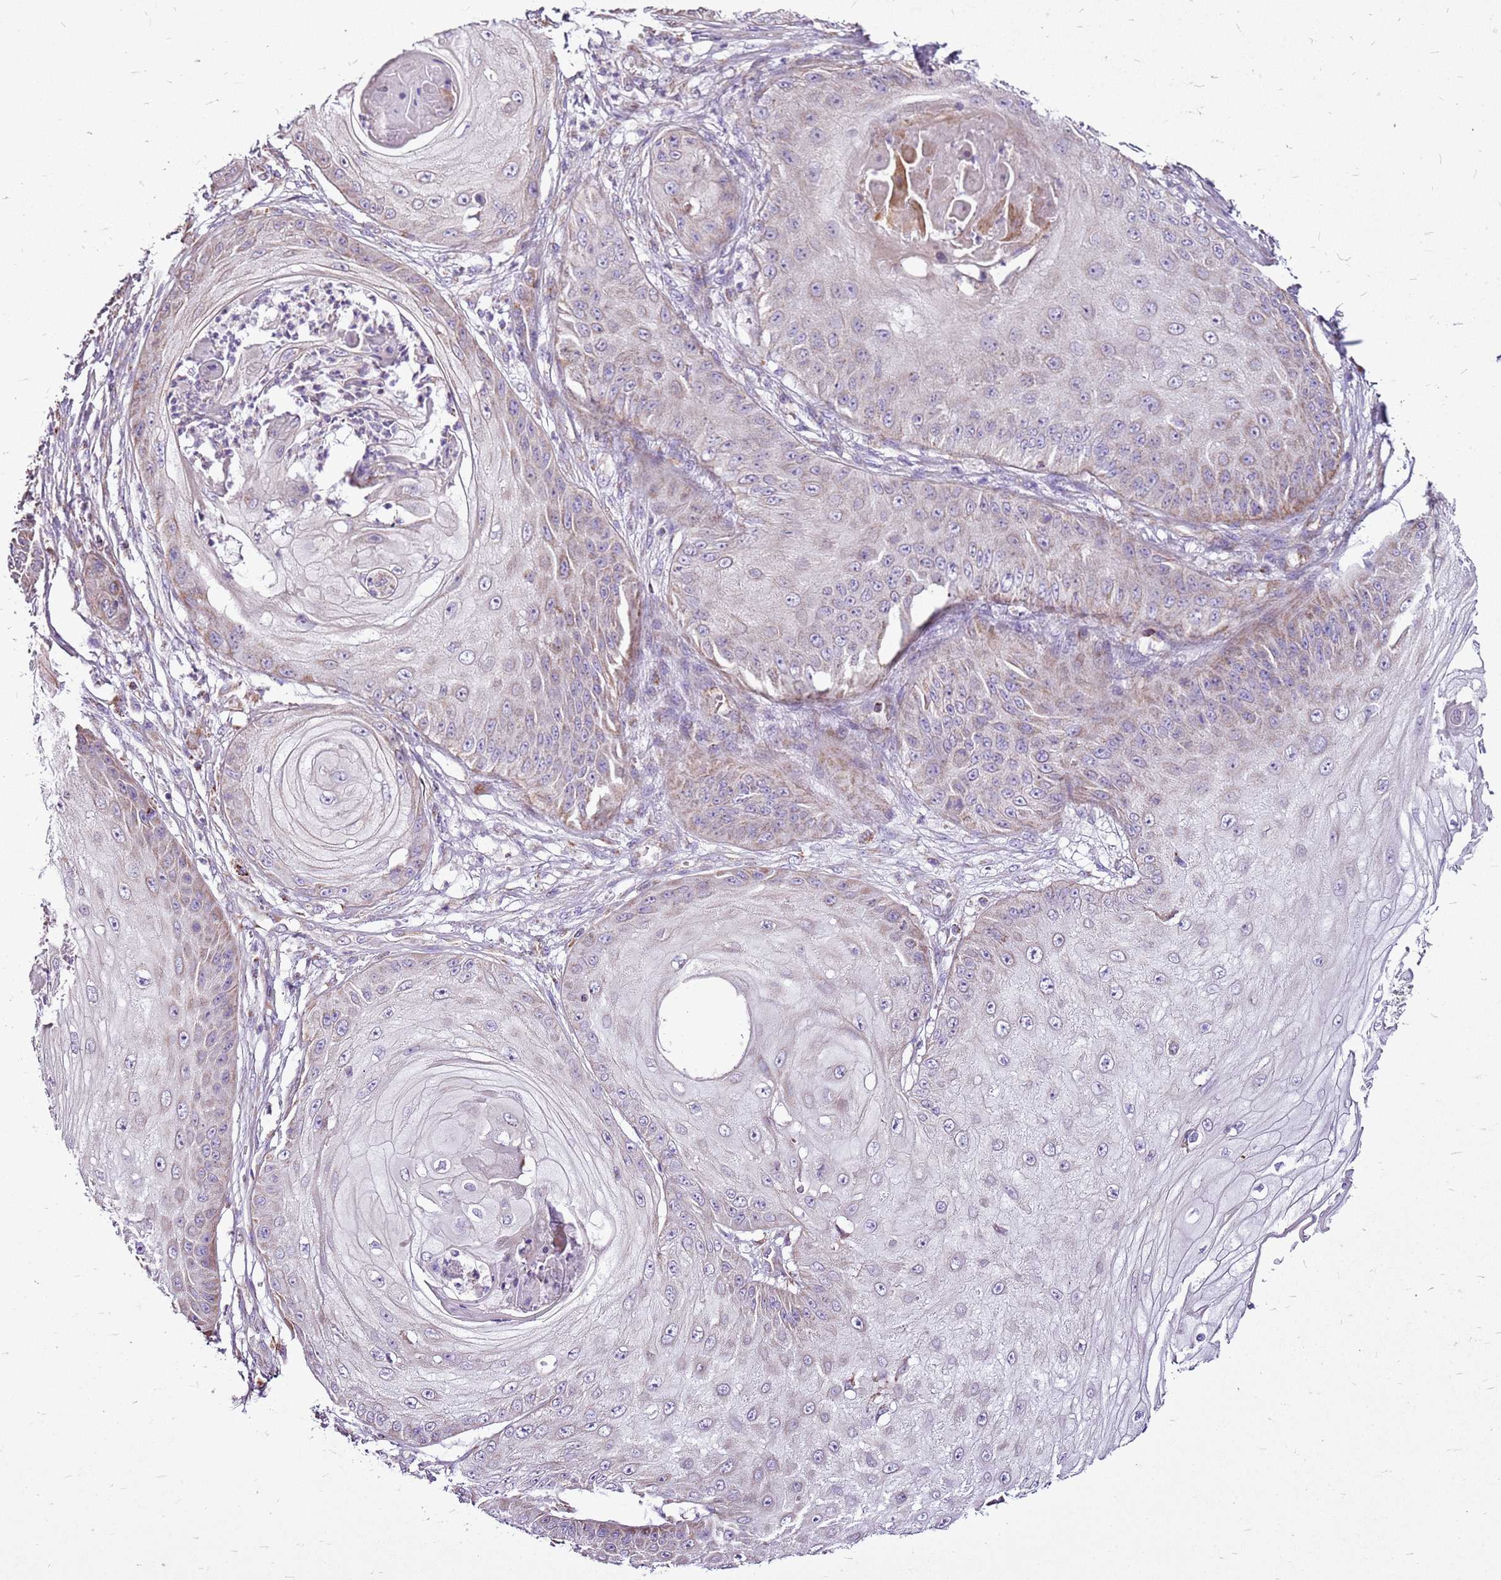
{"staining": {"intensity": "moderate", "quantity": "<25%", "location": "cytoplasmic/membranous"}, "tissue": "skin cancer", "cell_type": "Tumor cells", "image_type": "cancer", "snomed": [{"axis": "morphology", "description": "Squamous cell carcinoma, NOS"}, {"axis": "topography", "description": "Skin"}], "caption": "Immunohistochemical staining of human skin cancer (squamous cell carcinoma) shows moderate cytoplasmic/membranous protein positivity in approximately <25% of tumor cells. (IHC, brightfield microscopy, high magnification).", "gene": "GCDH", "patient": {"sex": "male", "age": 70}}